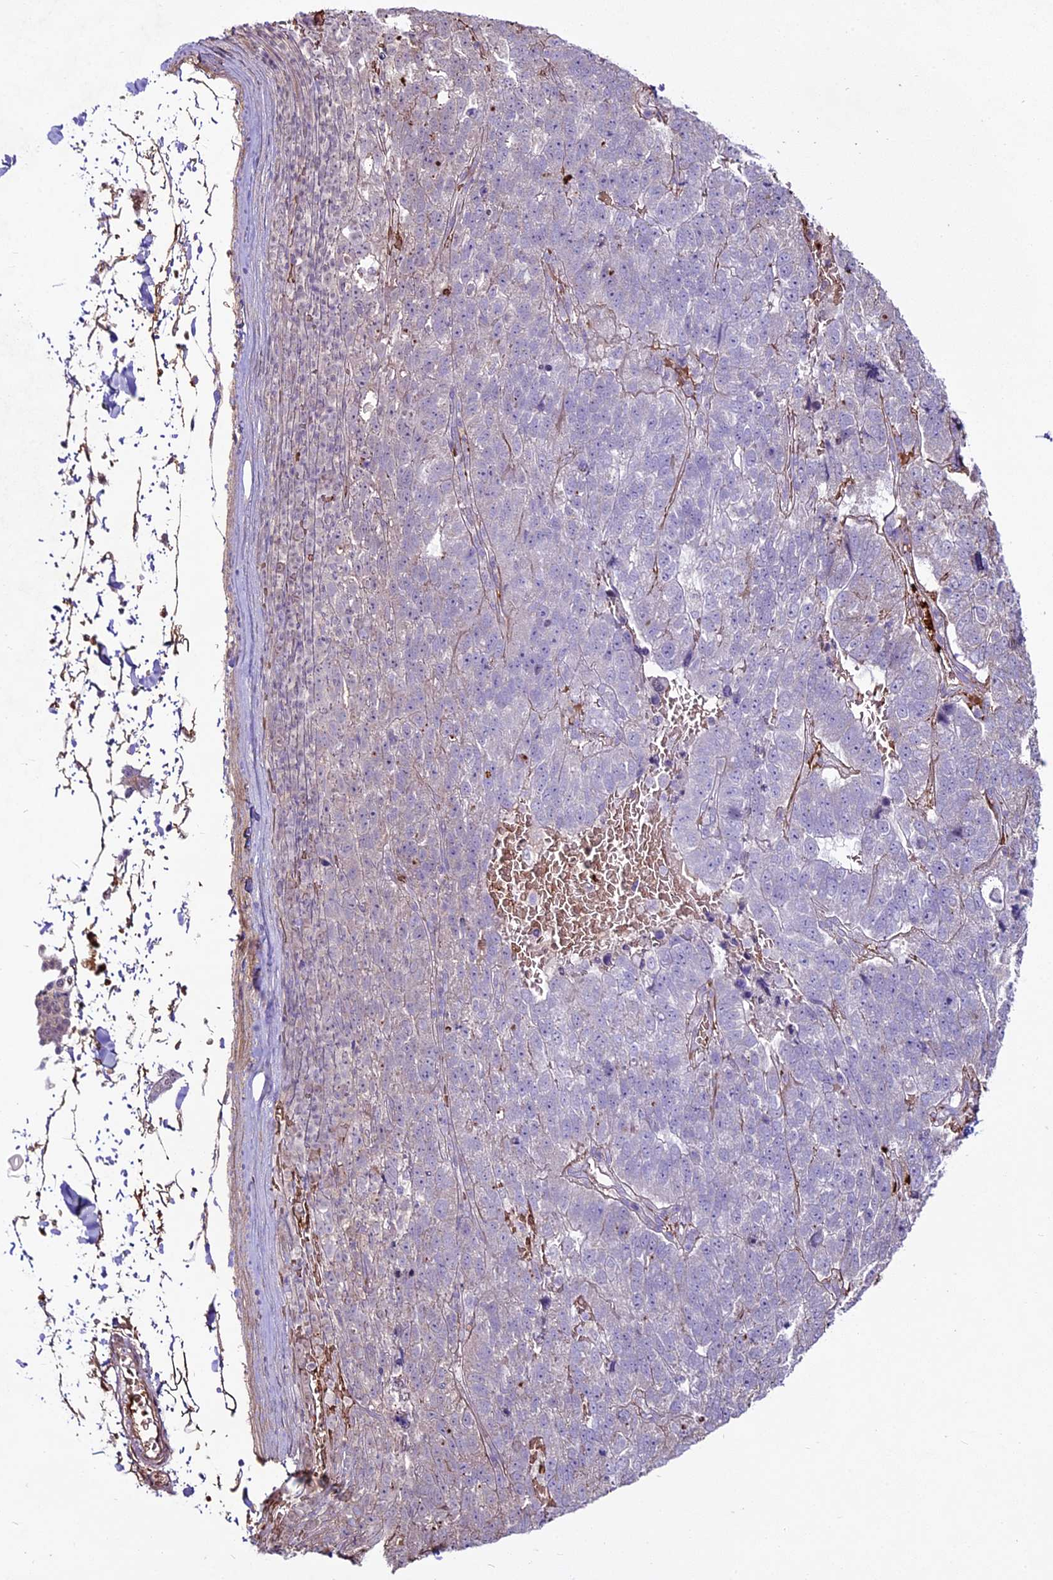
{"staining": {"intensity": "negative", "quantity": "none", "location": "none"}, "tissue": "pancreatic cancer", "cell_type": "Tumor cells", "image_type": "cancer", "snomed": [{"axis": "morphology", "description": "Adenocarcinoma, NOS"}, {"axis": "topography", "description": "Pancreas"}], "caption": "An immunohistochemistry (IHC) photomicrograph of pancreatic cancer (adenocarcinoma) is shown. There is no staining in tumor cells of pancreatic cancer (adenocarcinoma).", "gene": "SUSD3", "patient": {"sex": "female", "age": 61}}